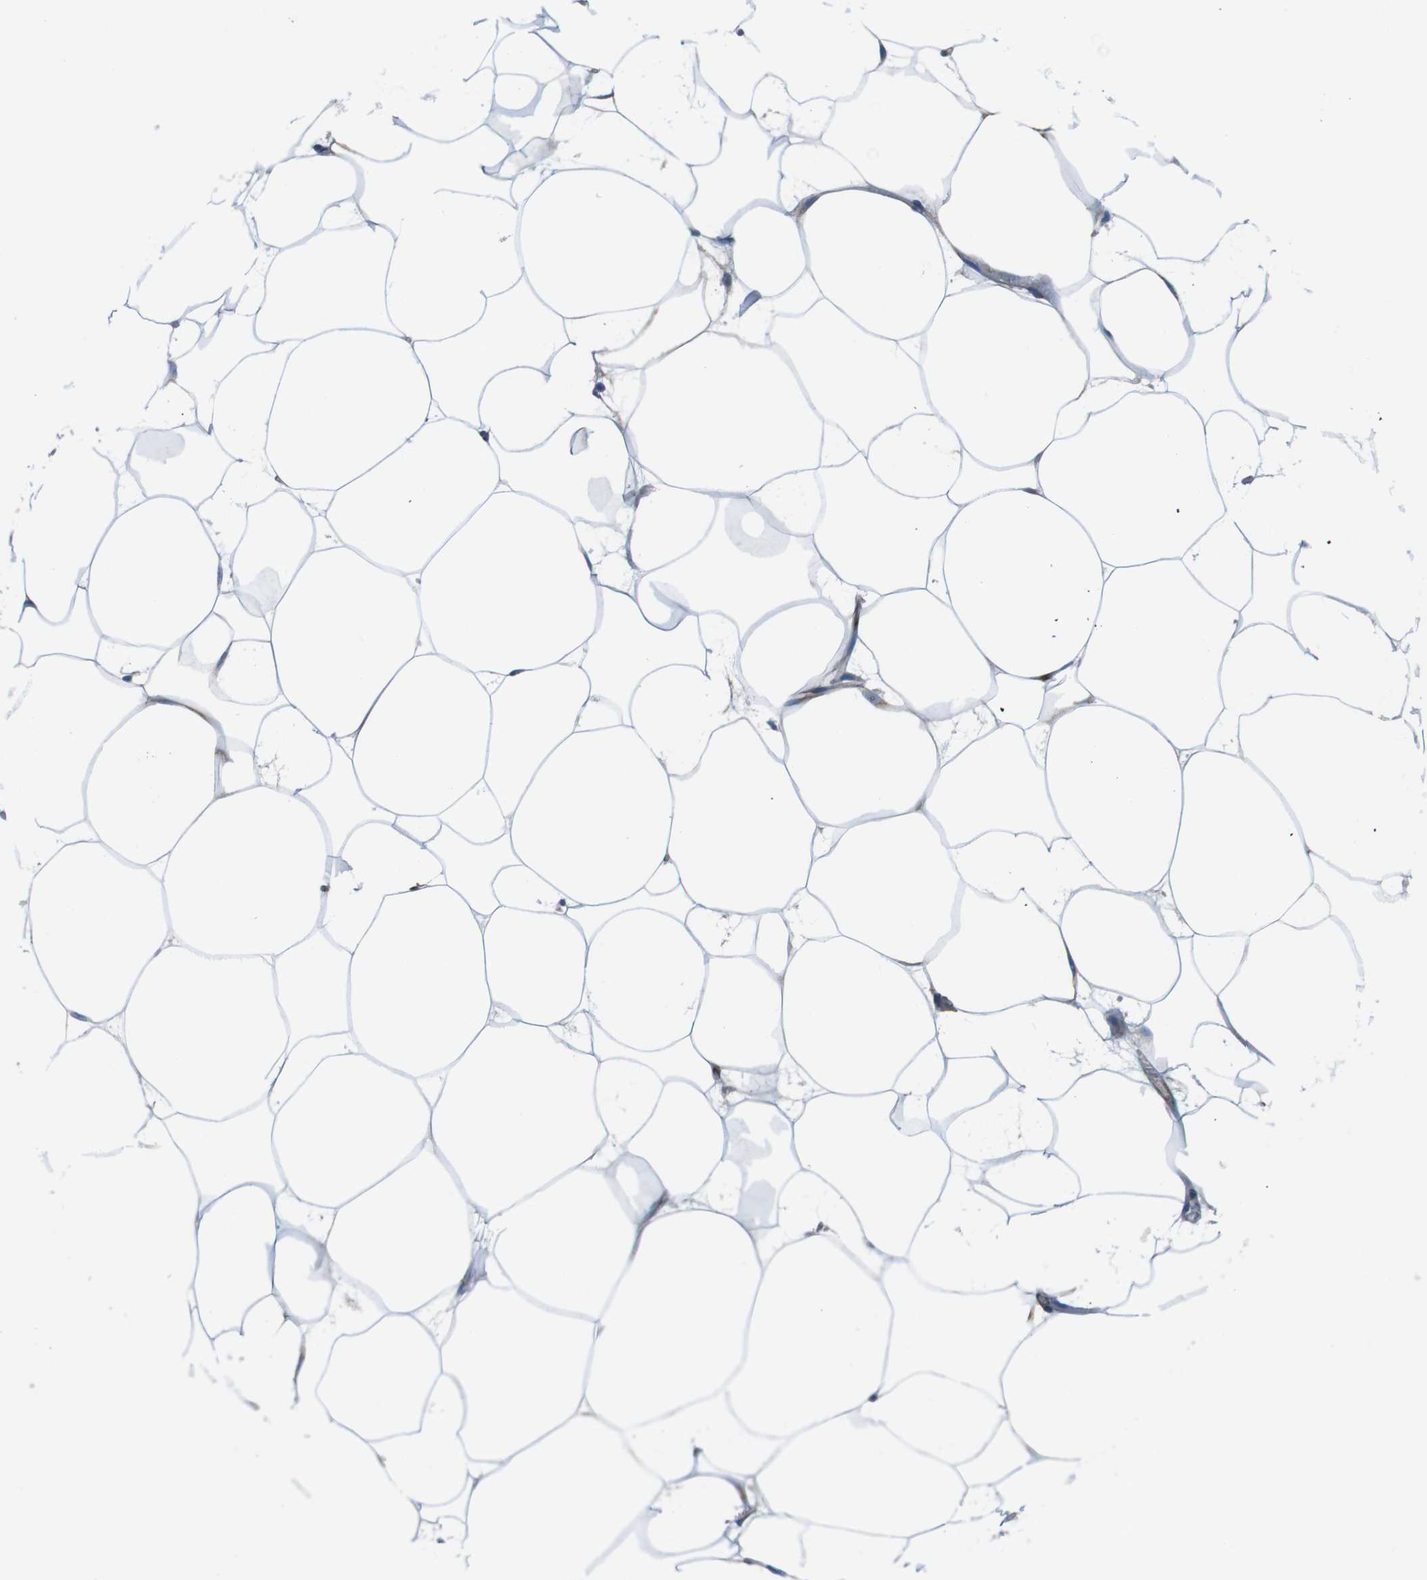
{"staining": {"intensity": "negative", "quantity": "none", "location": "none"}, "tissue": "adipose tissue", "cell_type": "Adipocytes", "image_type": "normal", "snomed": [{"axis": "morphology", "description": "Normal tissue, NOS"}, {"axis": "morphology", "description": "Duct carcinoma"}, {"axis": "topography", "description": "Breast"}, {"axis": "topography", "description": "Adipose tissue"}], "caption": "An IHC image of benign adipose tissue is shown. There is no staining in adipocytes of adipose tissue. Nuclei are stained in blue.", "gene": "EMP2", "patient": {"sex": "female", "age": 37}}